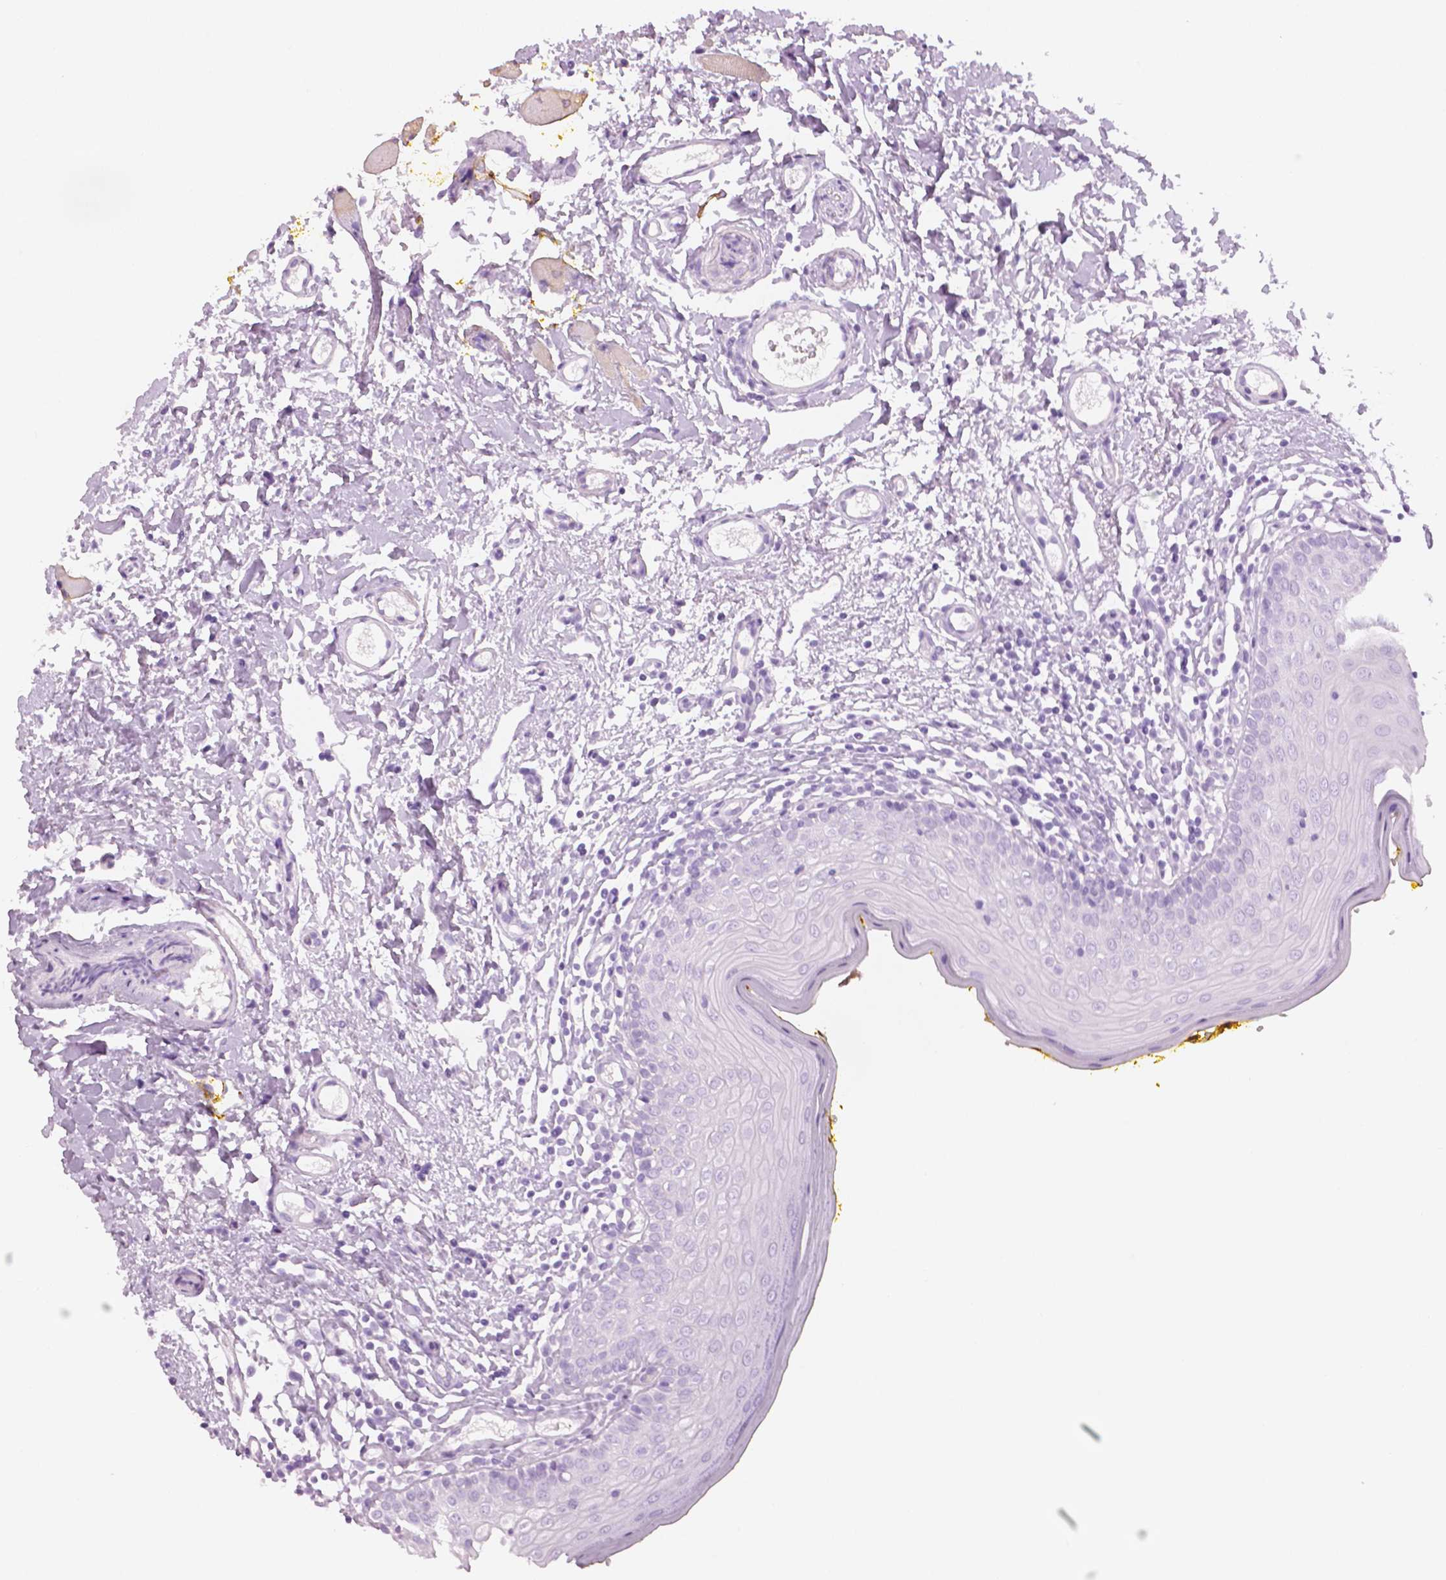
{"staining": {"intensity": "negative", "quantity": "none", "location": "none"}, "tissue": "oral mucosa", "cell_type": "Squamous epithelial cells", "image_type": "normal", "snomed": [{"axis": "morphology", "description": "Normal tissue, NOS"}, {"axis": "topography", "description": "Oral tissue"}, {"axis": "topography", "description": "Tounge, NOS"}], "caption": "Immunohistochemical staining of unremarkable oral mucosa reveals no significant positivity in squamous epithelial cells.", "gene": "PLIN4", "patient": {"sex": "female", "age": 58}}